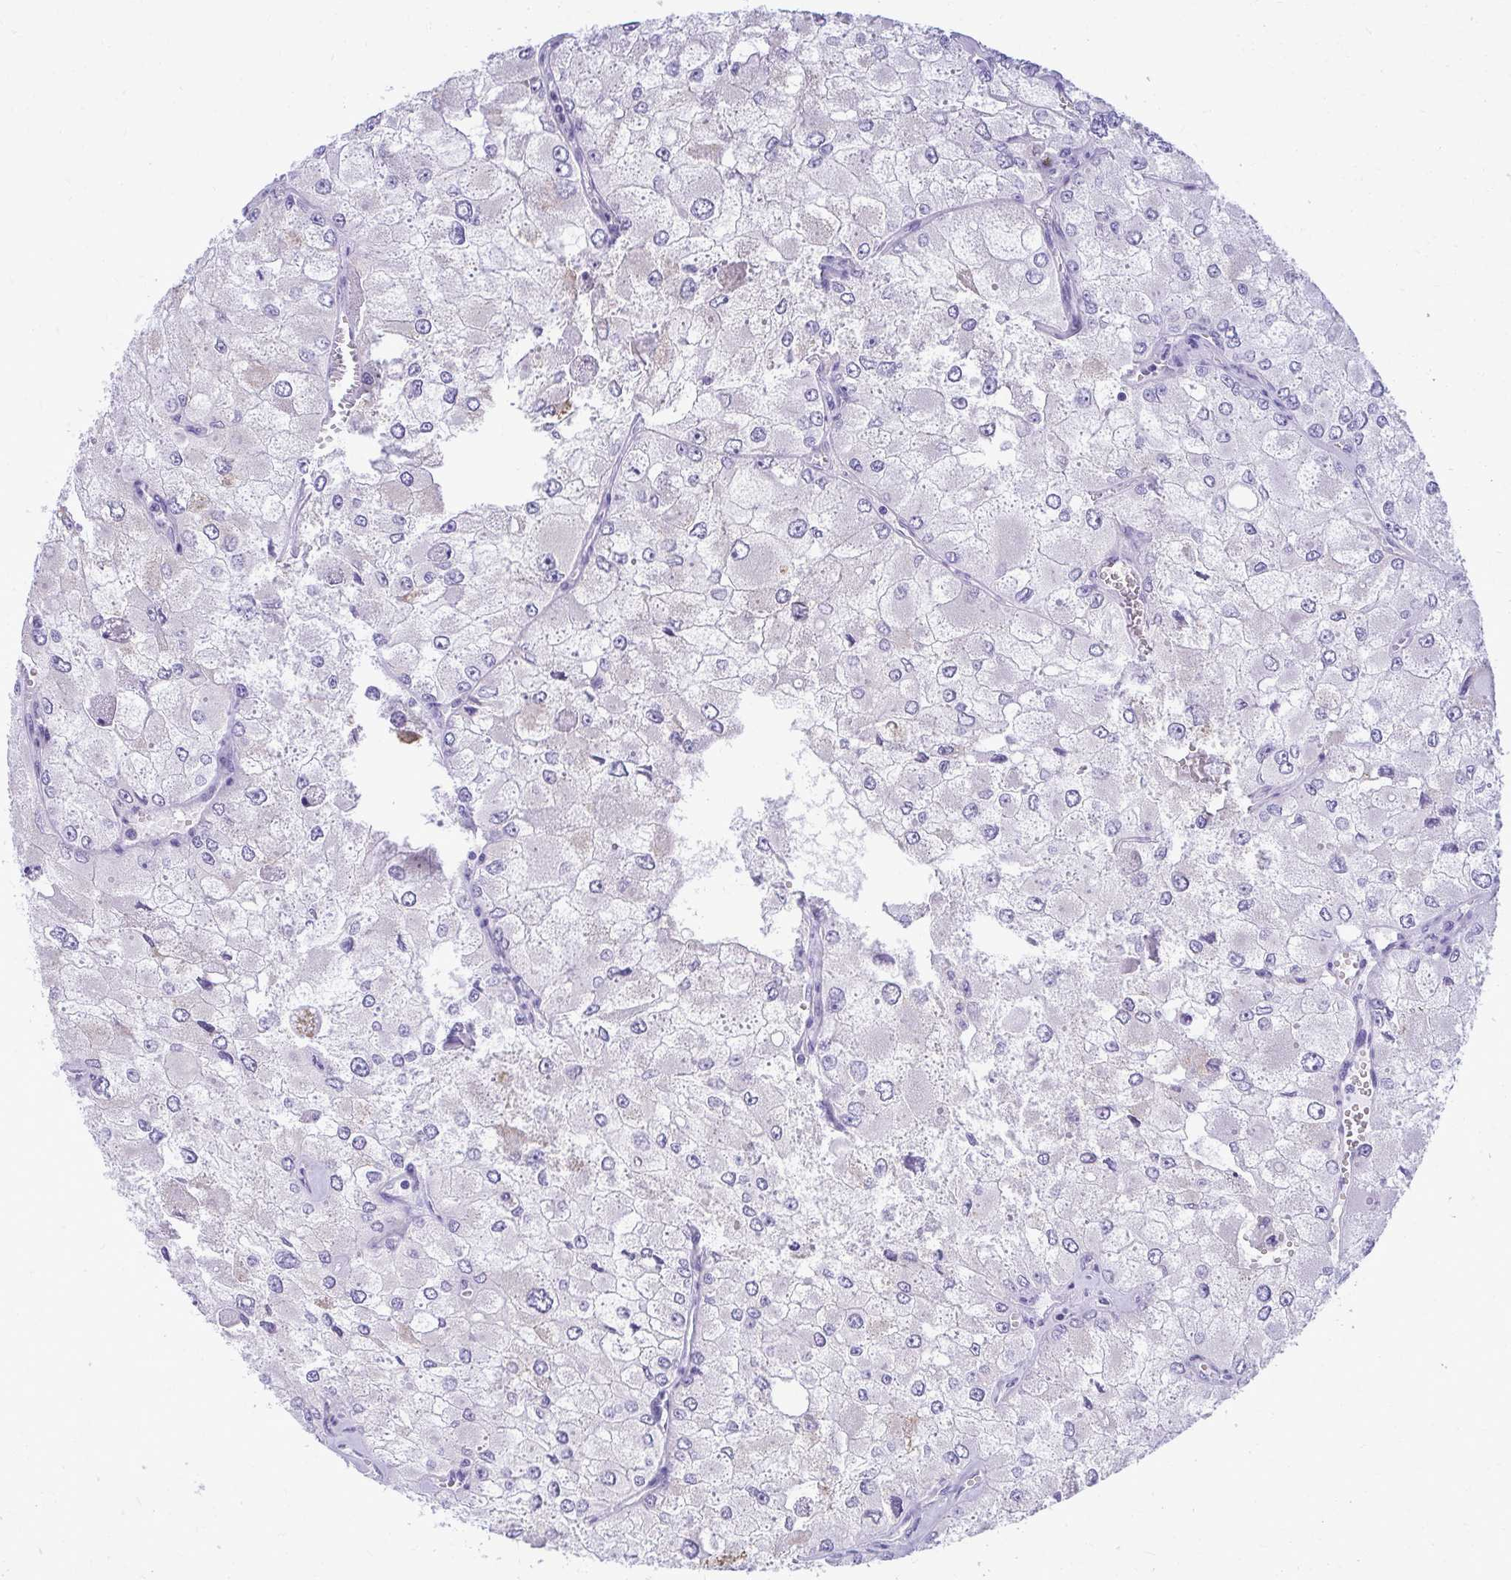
{"staining": {"intensity": "negative", "quantity": "none", "location": "none"}, "tissue": "renal cancer", "cell_type": "Tumor cells", "image_type": "cancer", "snomed": [{"axis": "morphology", "description": "Adenocarcinoma, NOS"}, {"axis": "topography", "description": "Kidney"}], "caption": "High power microscopy photomicrograph of an IHC photomicrograph of renal adenocarcinoma, revealing no significant staining in tumor cells.", "gene": "AIG1", "patient": {"sex": "female", "age": 70}}